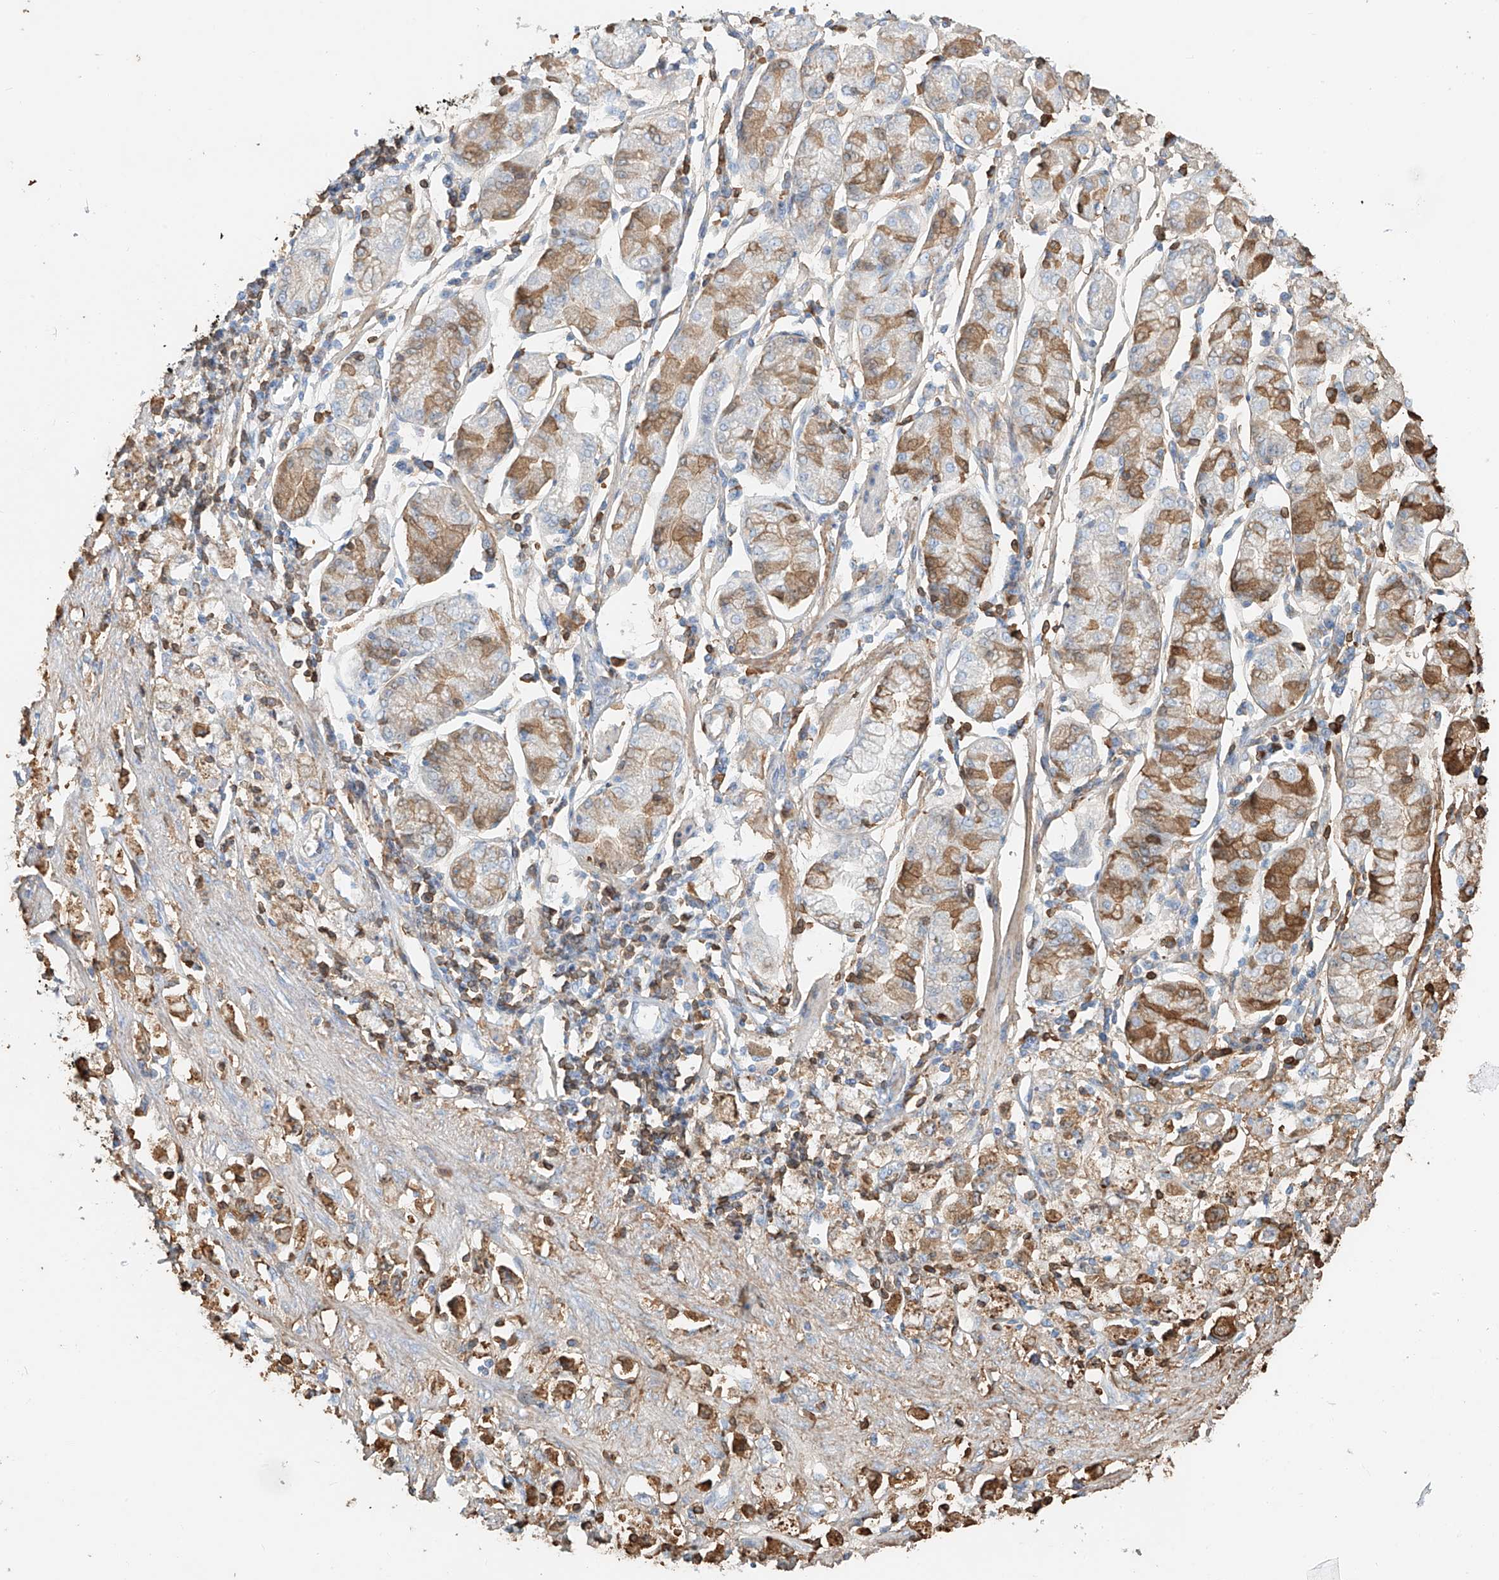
{"staining": {"intensity": "moderate", "quantity": "25%-75%", "location": "cytoplasmic/membranous"}, "tissue": "stomach cancer", "cell_type": "Tumor cells", "image_type": "cancer", "snomed": [{"axis": "morphology", "description": "Adenocarcinoma, NOS"}, {"axis": "topography", "description": "Stomach"}], "caption": "Brown immunohistochemical staining in human adenocarcinoma (stomach) reveals moderate cytoplasmic/membranous expression in about 25%-75% of tumor cells.", "gene": "ZFP30", "patient": {"sex": "female", "age": 59}}